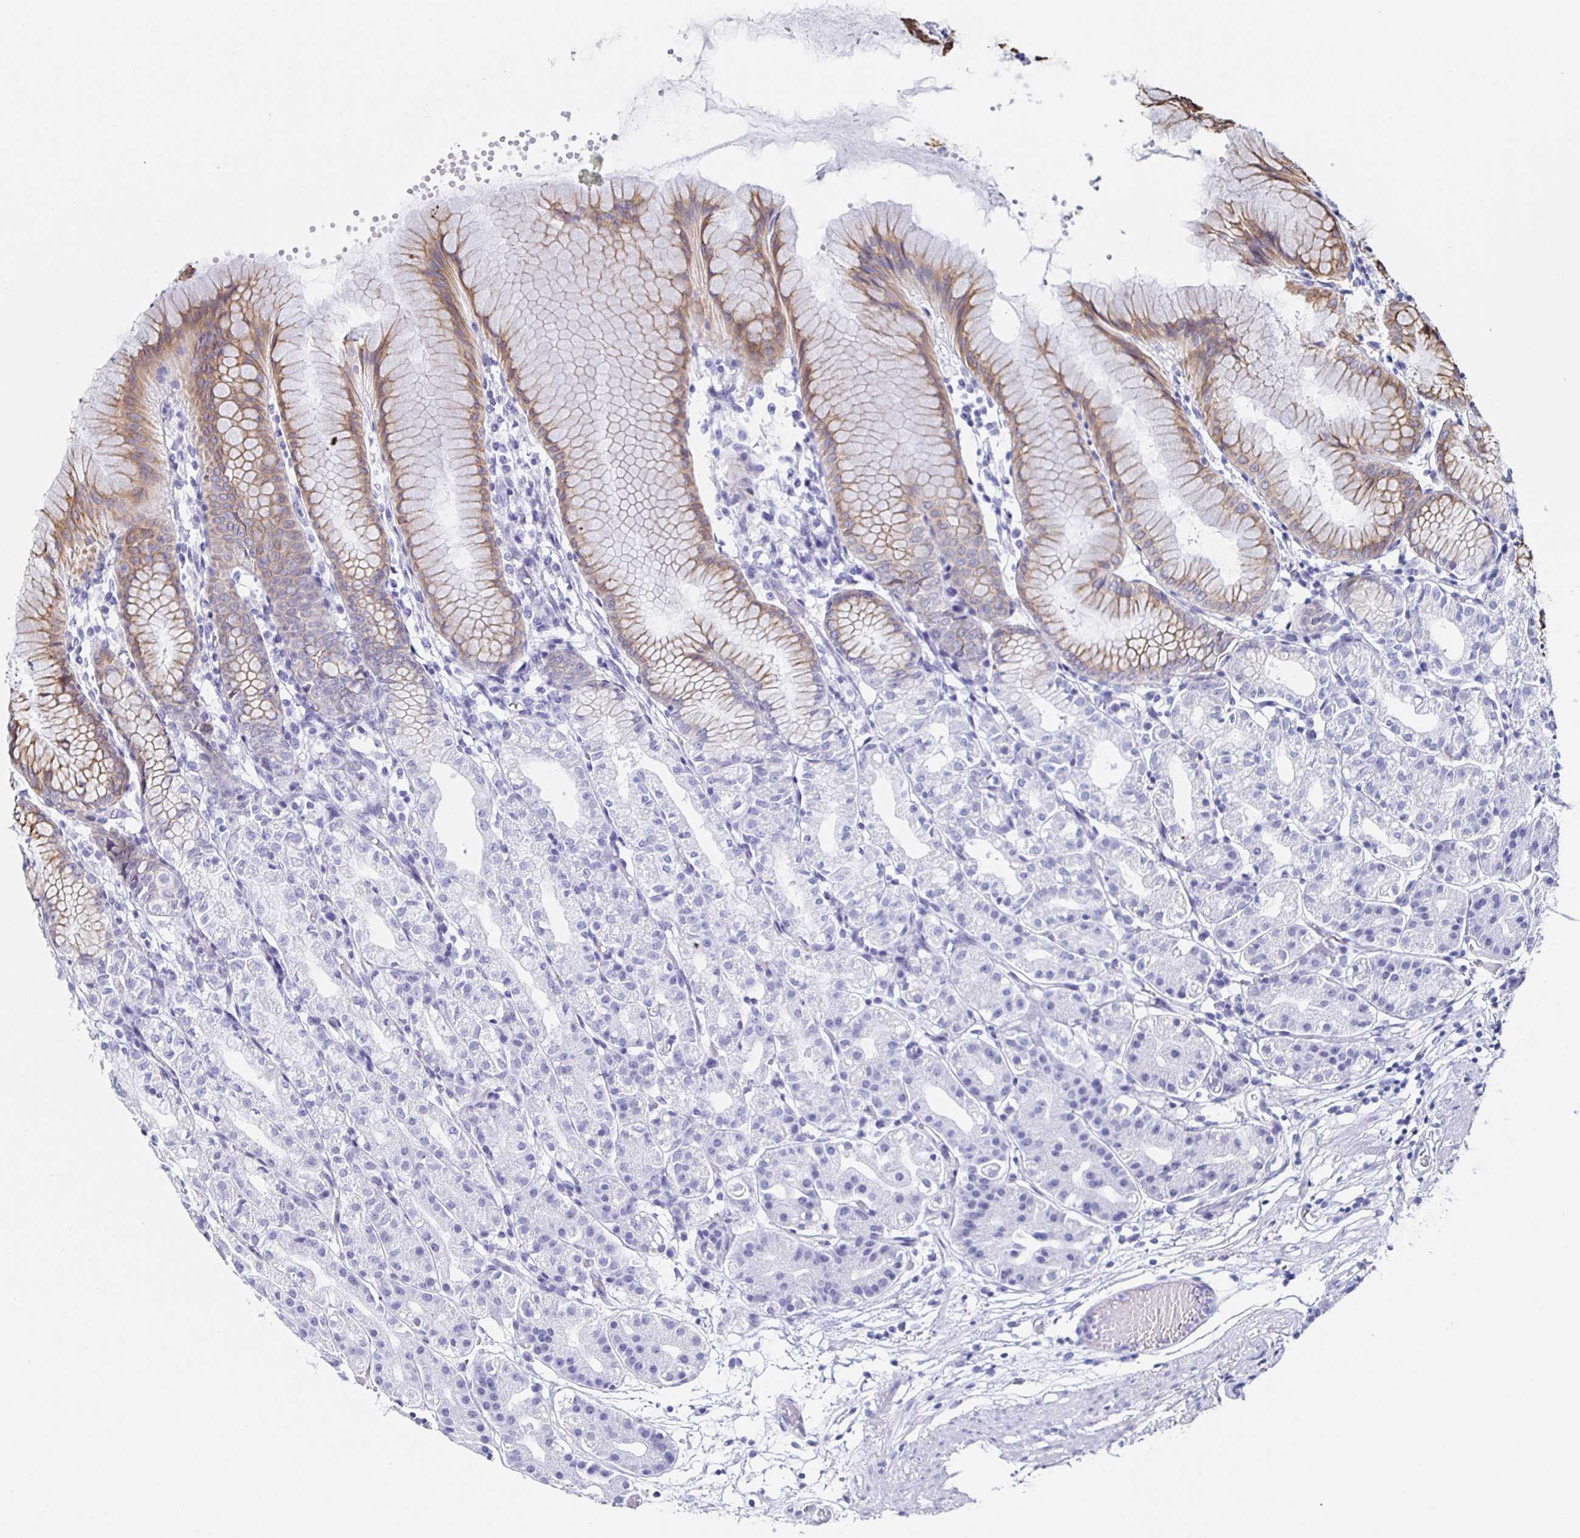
{"staining": {"intensity": "moderate", "quantity": "<25%", "location": "cytoplasmic/membranous"}, "tissue": "stomach", "cell_type": "Glandular cells", "image_type": "normal", "snomed": [{"axis": "morphology", "description": "Normal tissue, NOS"}, {"axis": "topography", "description": "Stomach"}], "caption": "DAB immunohistochemical staining of unremarkable stomach exhibits moderate cytoplasmic/membranous protein staining in approximately <25% of glandular cells.", "gene": "KRT4", "patient": {"sex": "female", "age": 57}}